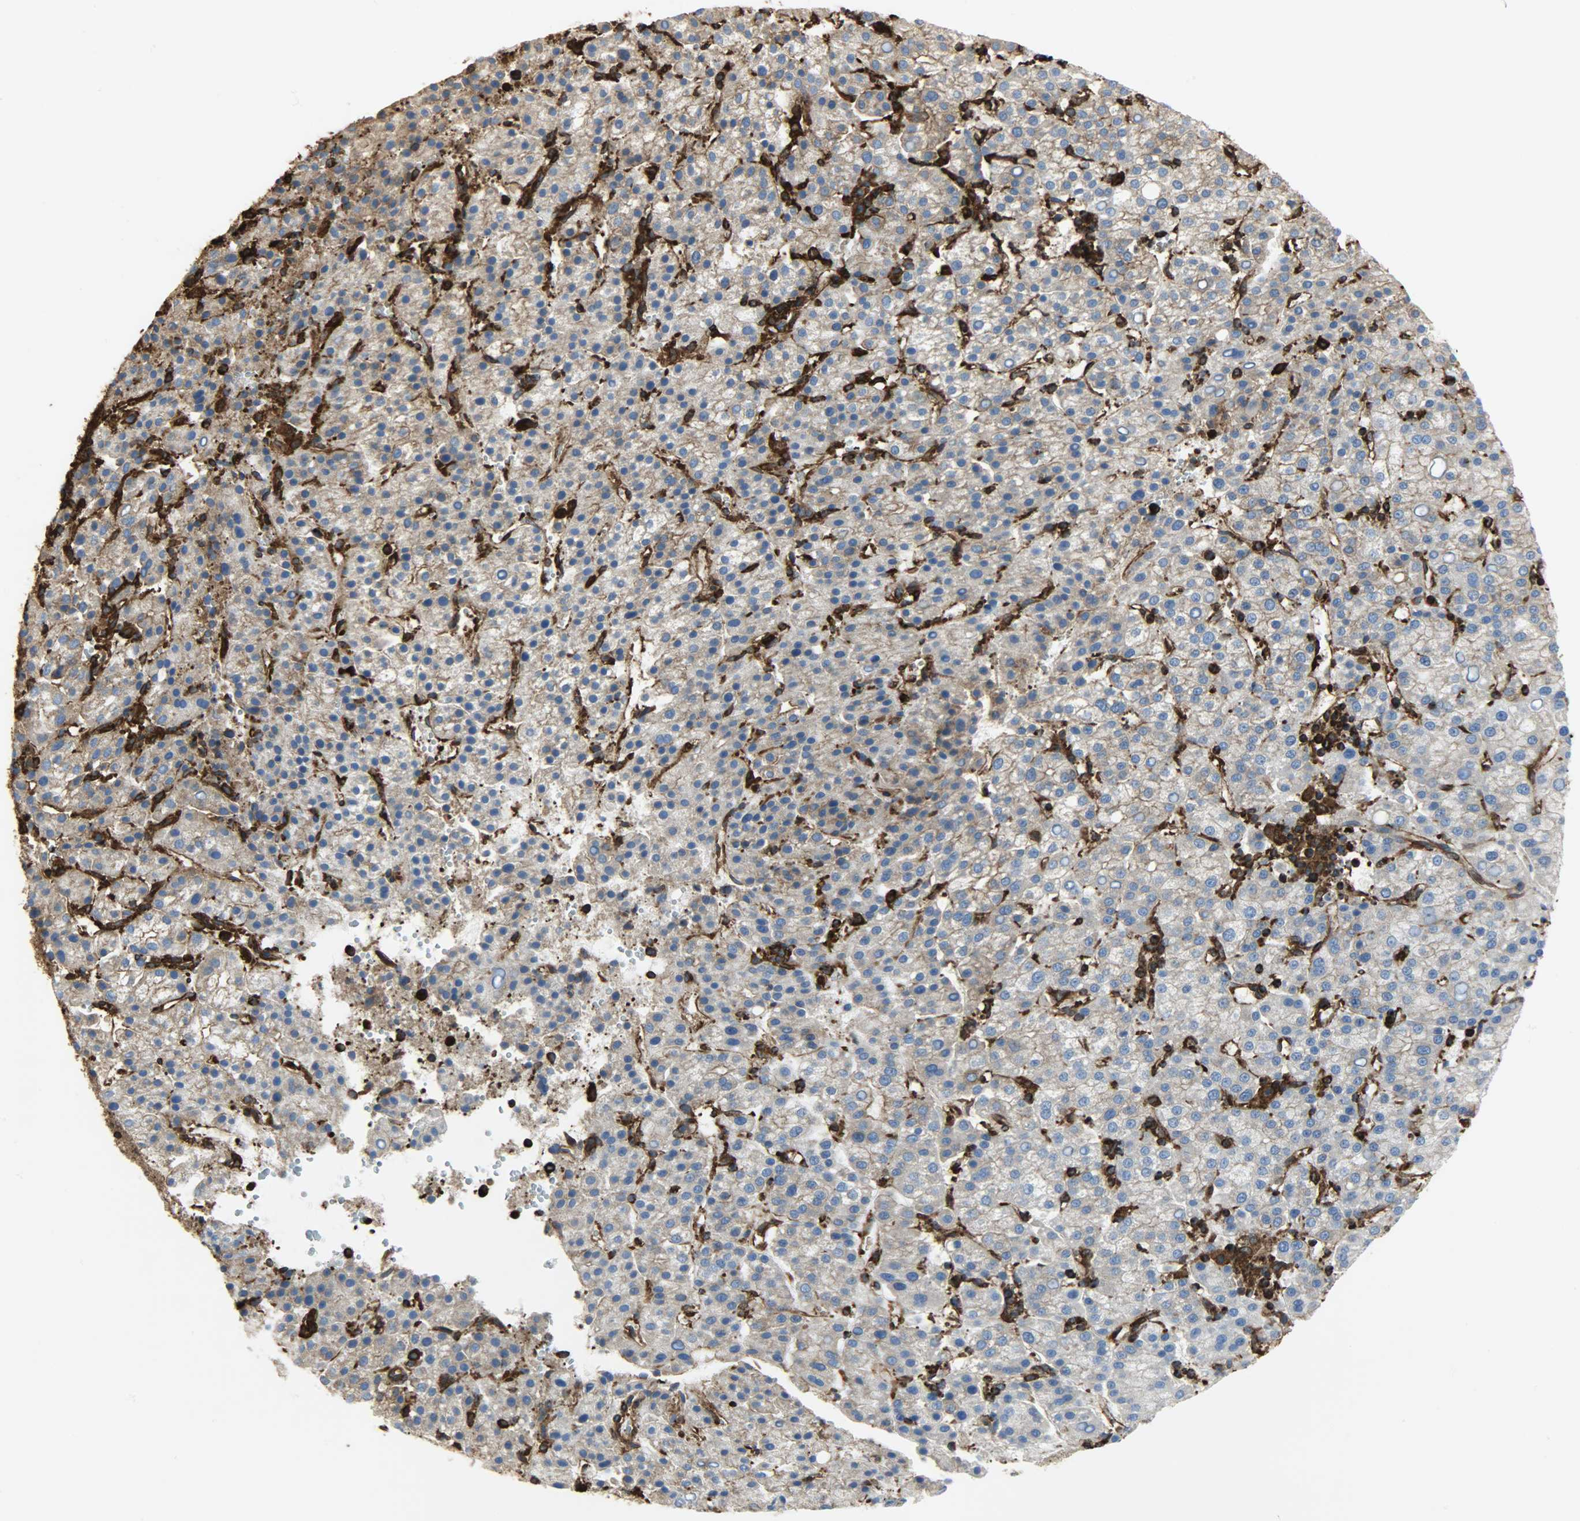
{"staining": {"intensity": "moderate", "quantity": ">75%", "location": "cytoplasmic/membranous"}, "tissue": "liver cancer", "cell_type": "Tumor cells", "image_type": "cancer", "snomed": [{"axis": "morphology", "description": "Carcinoma, Hepatocellular, NOS"}, {"axis": "topography", "description": "Liver"}], "caption": "DAB (3,3'-diaminobenzidine) immunohistochemical staining of hepatocellular carcinoma (liver) shows moderate cytoplasmic/membranous protein expression in approximately >75% of tumor cells.", "gene": "VASP", "patient": {"sex": "female", "age": 58}}